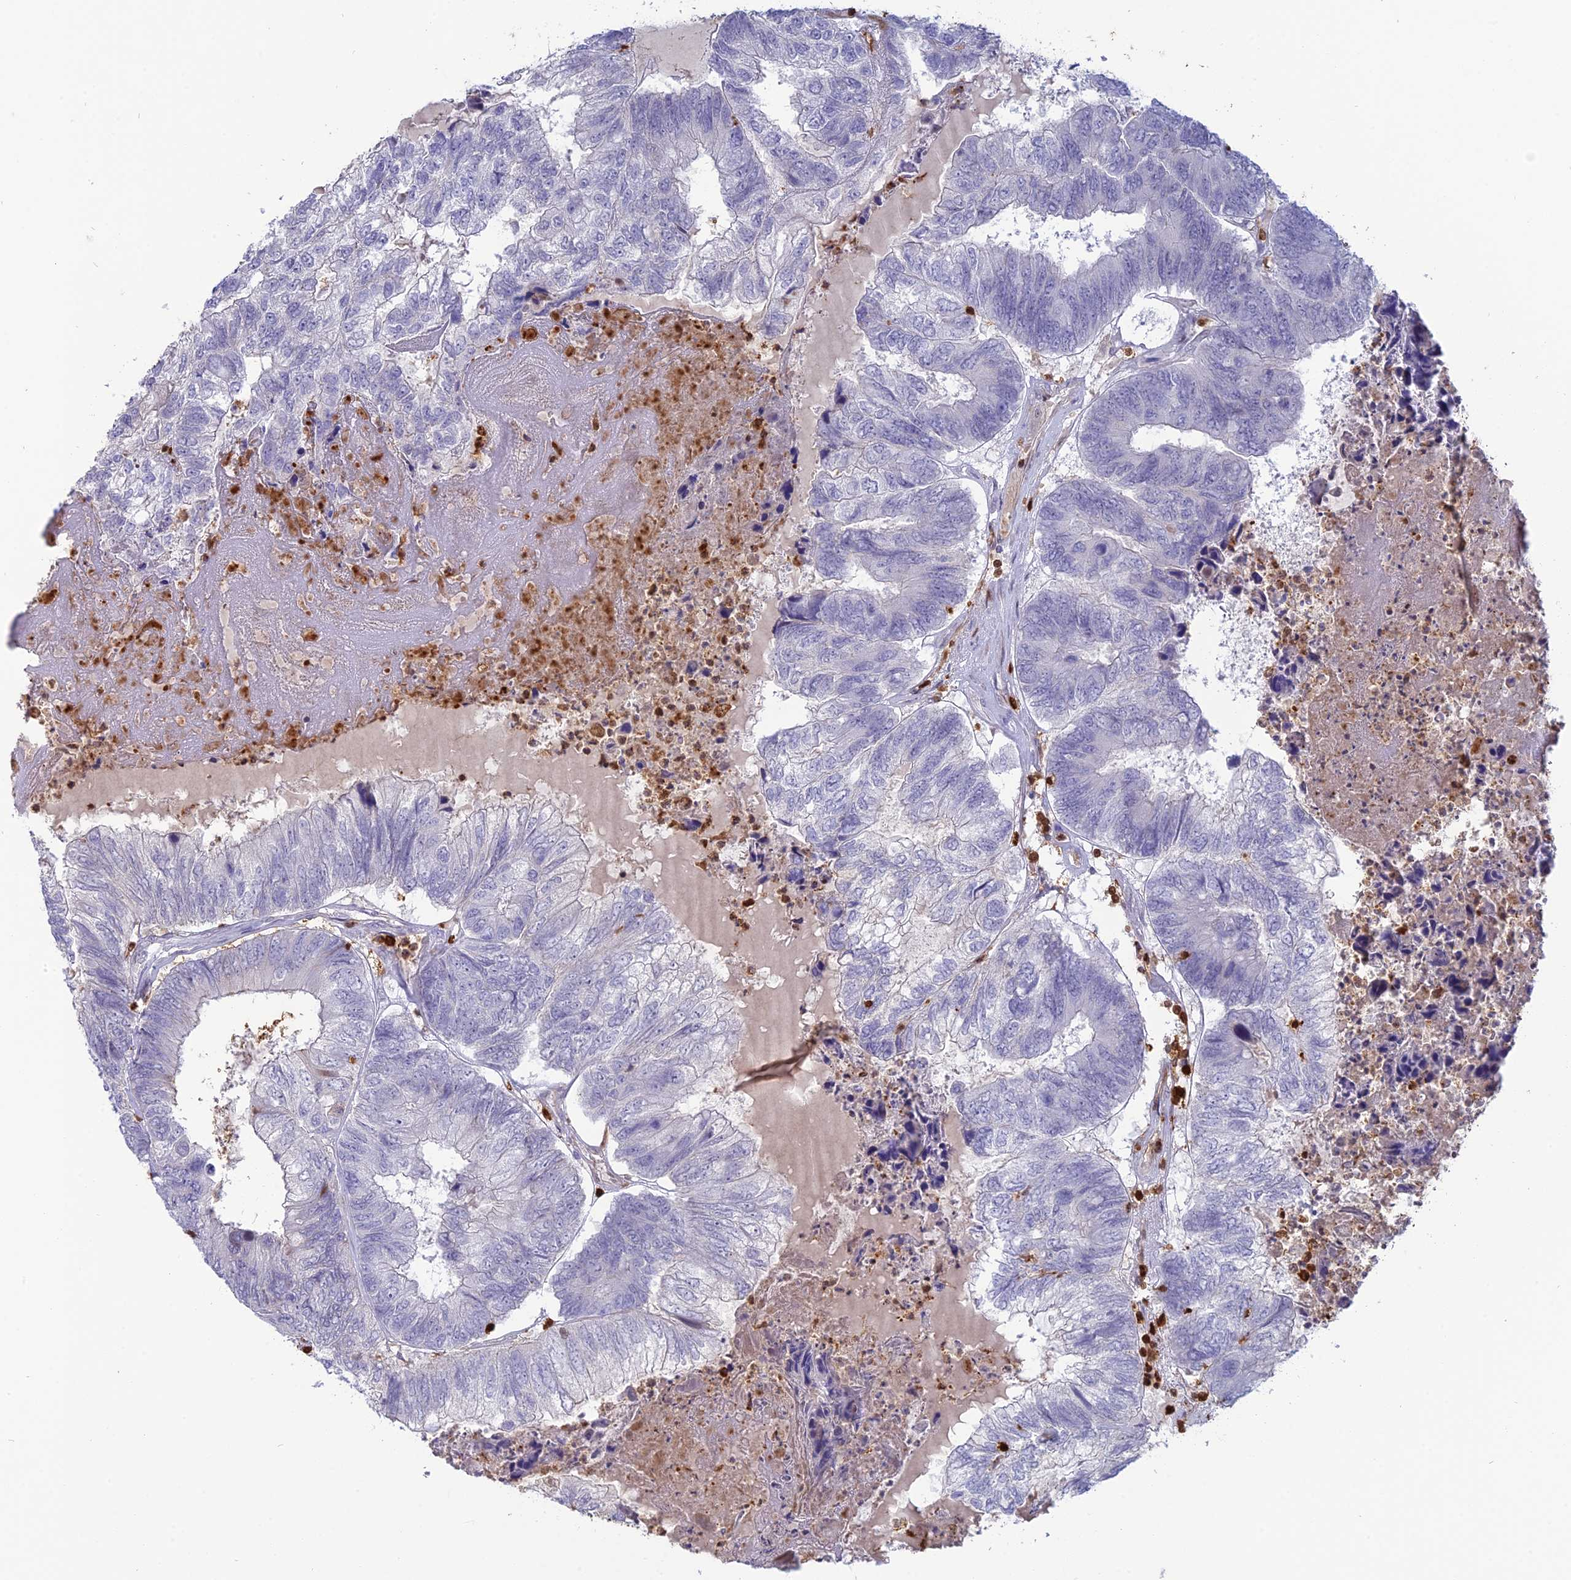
{"staining": {"intensity": "negative", "quantity": "none", "location": "none"}, "tissue": "colorectal cancer", "cell_type": "Tumor cells", "image_type": "cancer", "snomed": [{"axis": "morphology", "description": "Adenocarcinoma, NOS"}, {"axis": "topography", "description": "Colon"}], "caption": "The photomicrograph exhibits no significant expression in tumor cells of colorectal cancer.", "gene": "PGBD4", "patient": {"sex": "female", "age": 67}}